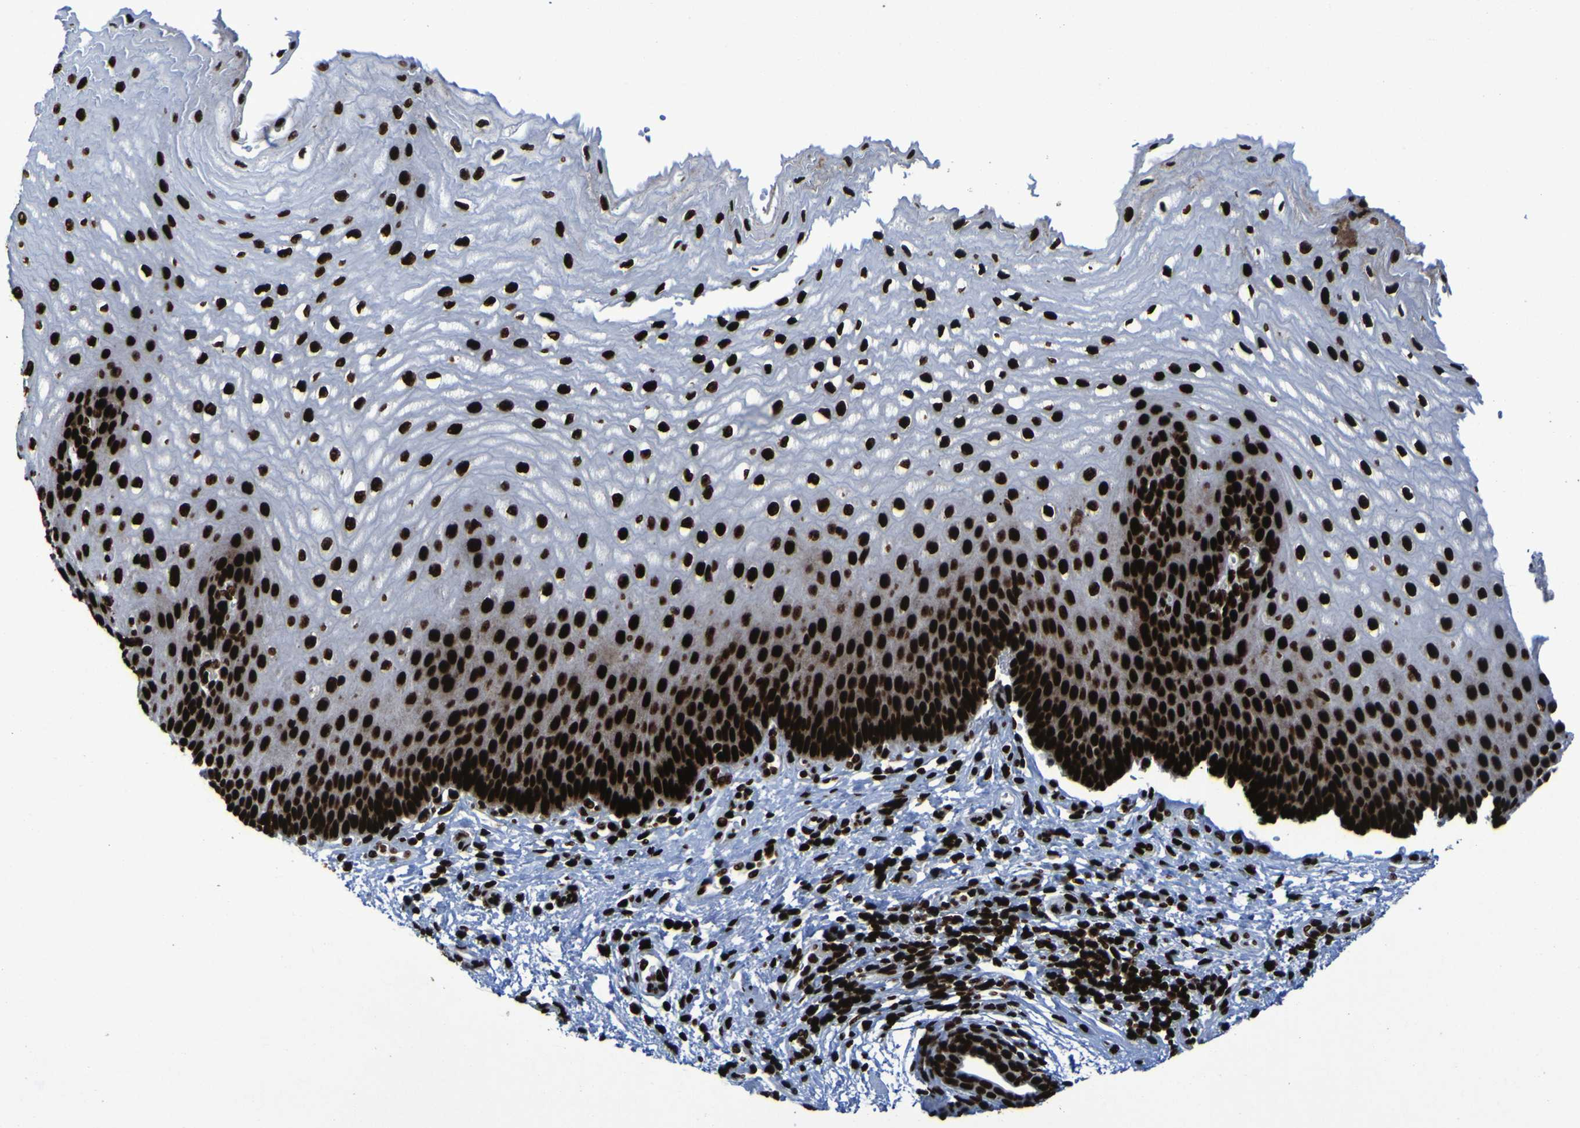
{"staining": {"intensity": "strong", "quantity": ">75%", "location": "nuclear"}, "tissue": "esophagus", "cell_type": "Squamous epithelial cells", "image_type": "normal", "snomed": [{"axis": "morphology", "description": "Normal tissue, NOS"}, {"axis": "topography", "description": "Esophagus"}], "caption": "Protein staining of benign esophagus displays strong nuclear expression in about >75% of squamous epithelial cells.", "gene": "NPM1", "patient": {"sex": "male", "age": 54}}